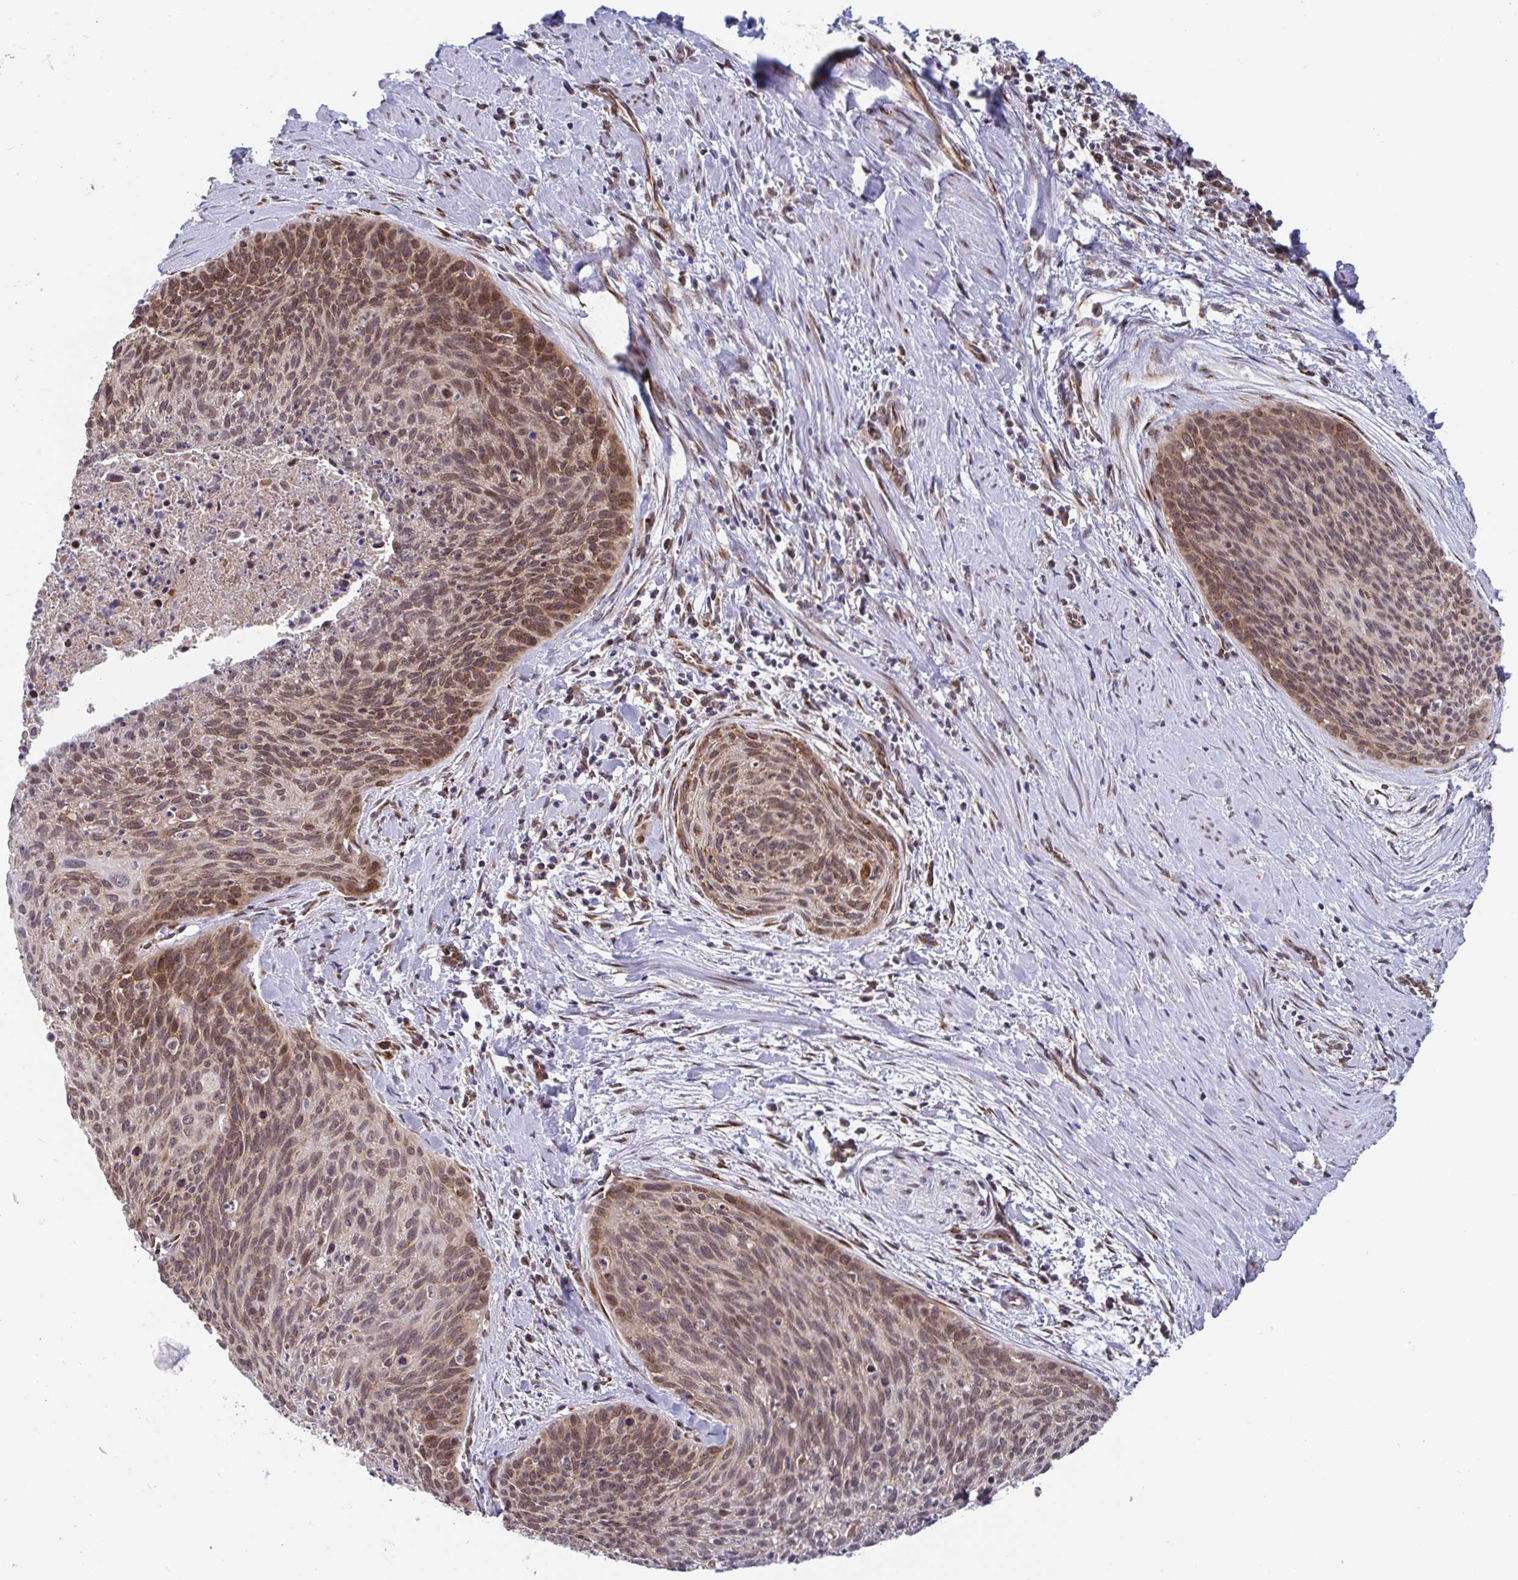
{"staining": {"intensity": "moderate", "quantity": ">75%", "location": "cytoplasmic/membranous,nuclear"}, "tissue": "cervical cancer", "cell_type": "Tumor cells", "image_type": "cancer", "snomed": [{"axis": "morphology", "description": "Squamous cell carcinoma, NOS"}, {"axis": "topography", "description": "Cervix"}], "caption": "There is medium levels of moderate cytoplasmic/membranous and nuclear positivity in tumor cells of cervical cancer (squamous cell carcinoma), as demonstrated by immunohistochemical staining (brown color).", "gene": "ATP5MJ", "patient": {"sex": "female", "age": 55}}